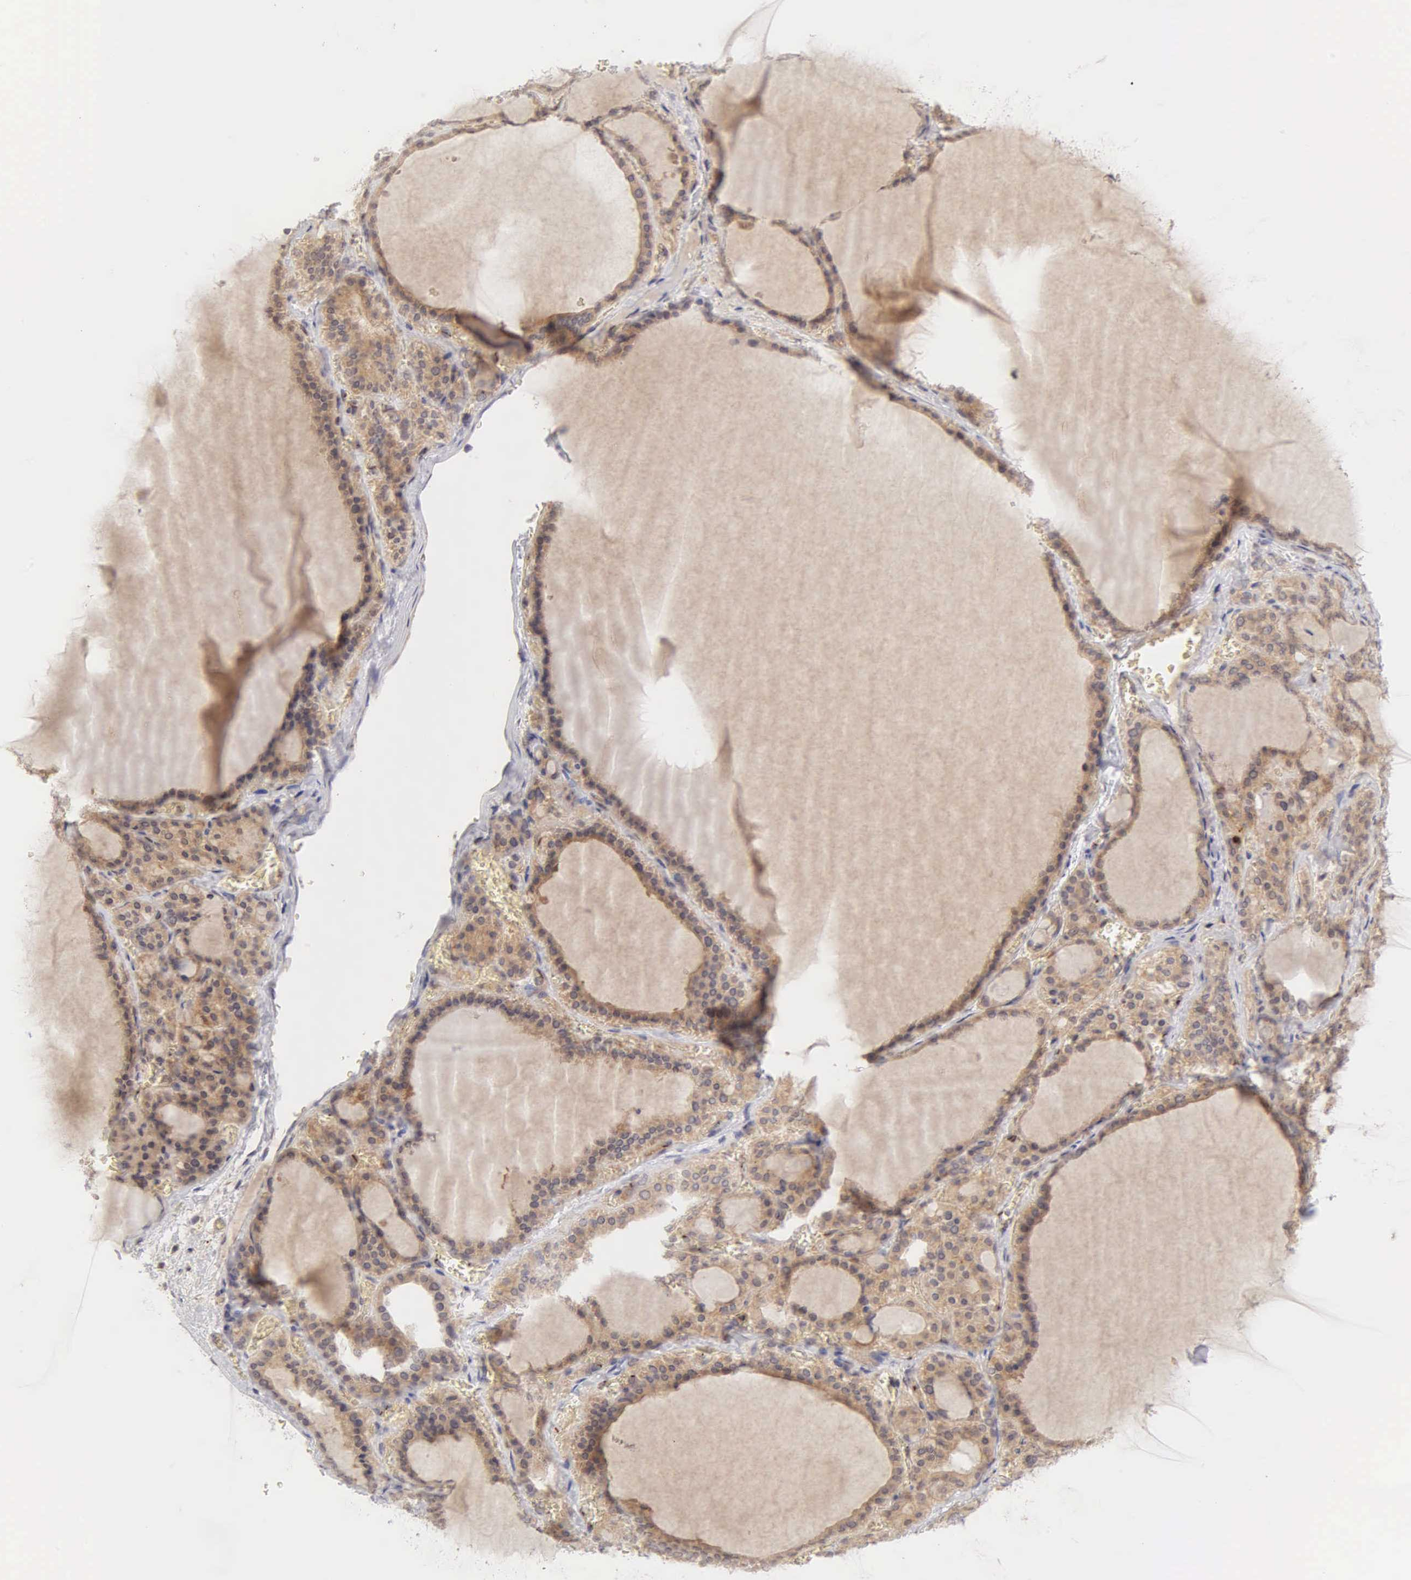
{"staining": {"intensity": "weak", "quantity": ">75%", "location": "cytoplasmic/membranous"}, "tissue": "thyroid gland", "cell_type": "Glandular cells", "image_type": "normal", "snomed": [{"axis": "morphology", "description": "Normal tissue, NOS"}, {"axis": "topography", "description": "Thyroid gland"}], "caption": "IHC of normal human thyroid gland shows low levels of weak cytoplasmic/membranous positivity in approximately >75% of glandular cells.", "gene": "CD1A", "patient": {"sex": "female", "age": 55}}